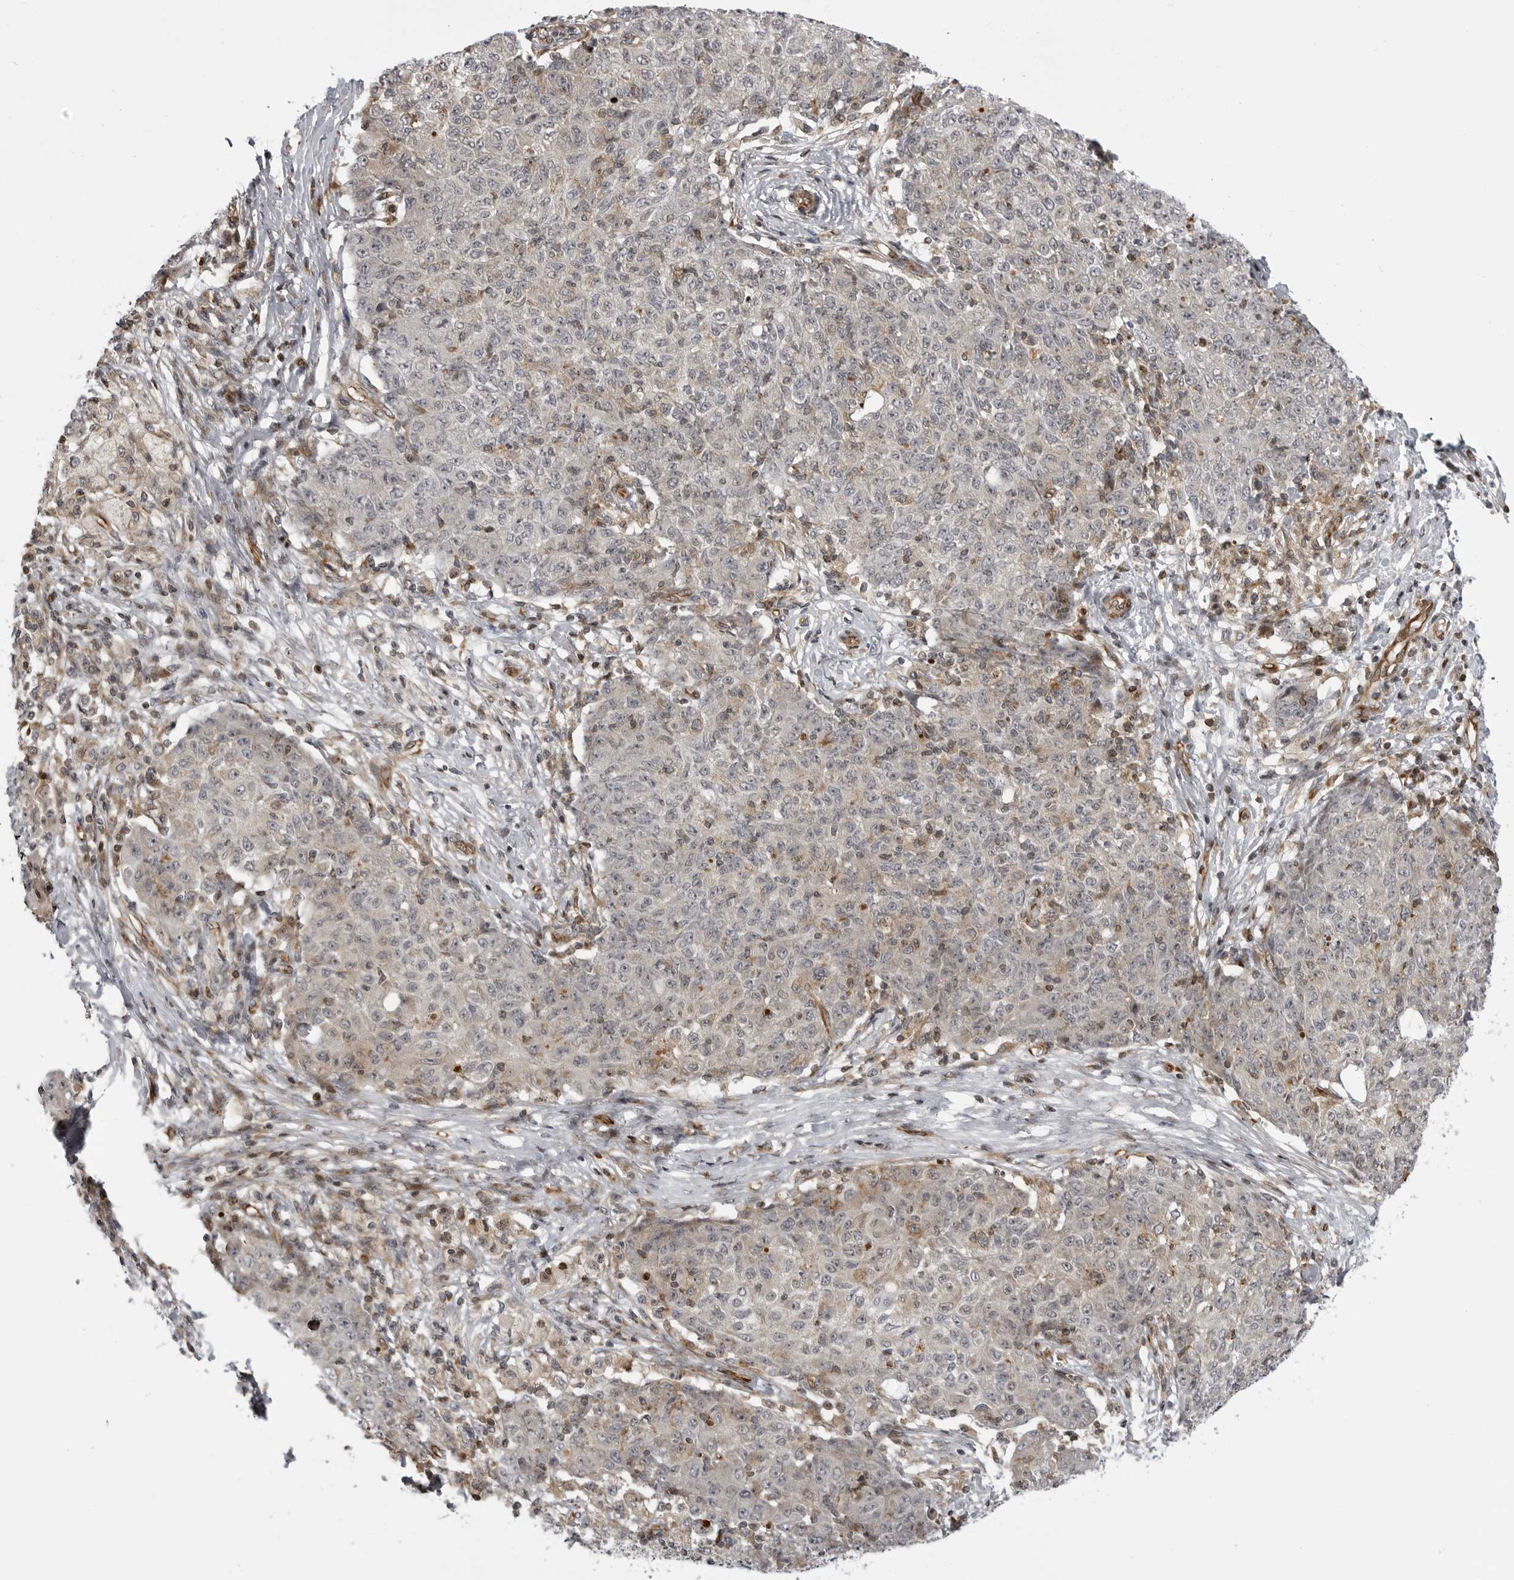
{"staining": {"intensity": "negative", "quantity": "none", "location": "none"}, "tissue": "ovarian cancer", "cell_type": "Tumor cells", "image_type": "cancer", "snomed": [{"axis": "morphology", "description": "Carcinoma, endometroid"}, {"axis": "topography", "description": "Ovary"}], "caption": "A high-resolution photomicrograph shows IHC staining of ovarian endometroid carcinoma, which demonstrates no significant staining in tumor cells.", "gene": "ABL1", "patient": {"sex": "female", "age": 42}}